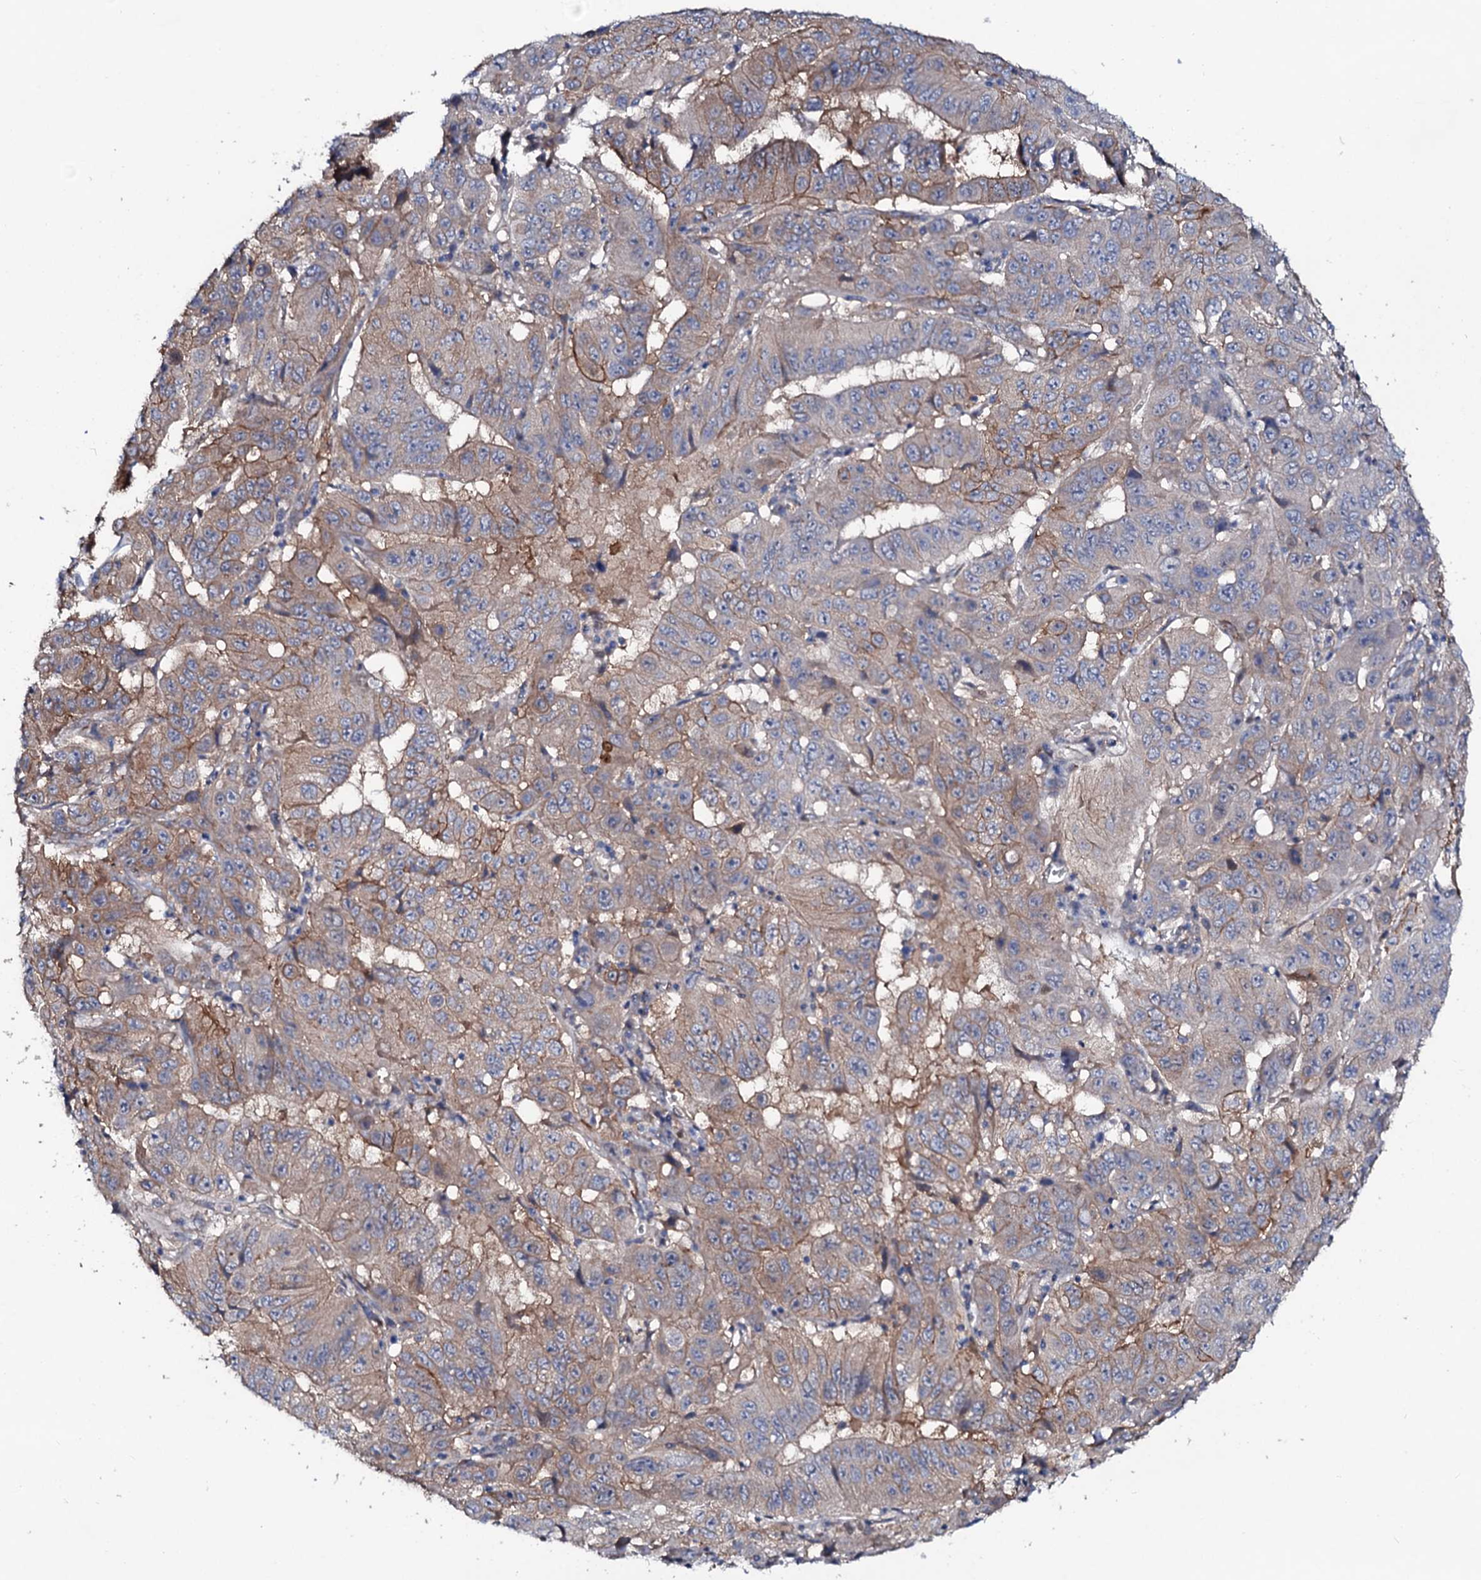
{"staining": {"intensity": "moderate", "quantity": "25%-75%", "location": "cytoplasmic/membranous"}, "tissue": "pancreatic cancer", "cell_type": "Tumor cells", "image_type": "cancer", "snomed": [{"axis": "morphology", "description": "Adenocarcinoma, NOS"}, {"axis": "topography", "description": "Pancreas"}], "caption": "A medium amount of moderate cytoplasmic/membranous staining is present in about 25%-75% of tumor cells in pancreatic cancer tissue.", "gene": "PPP1R3D", "patient": {"sex": "male", "age": 63}}